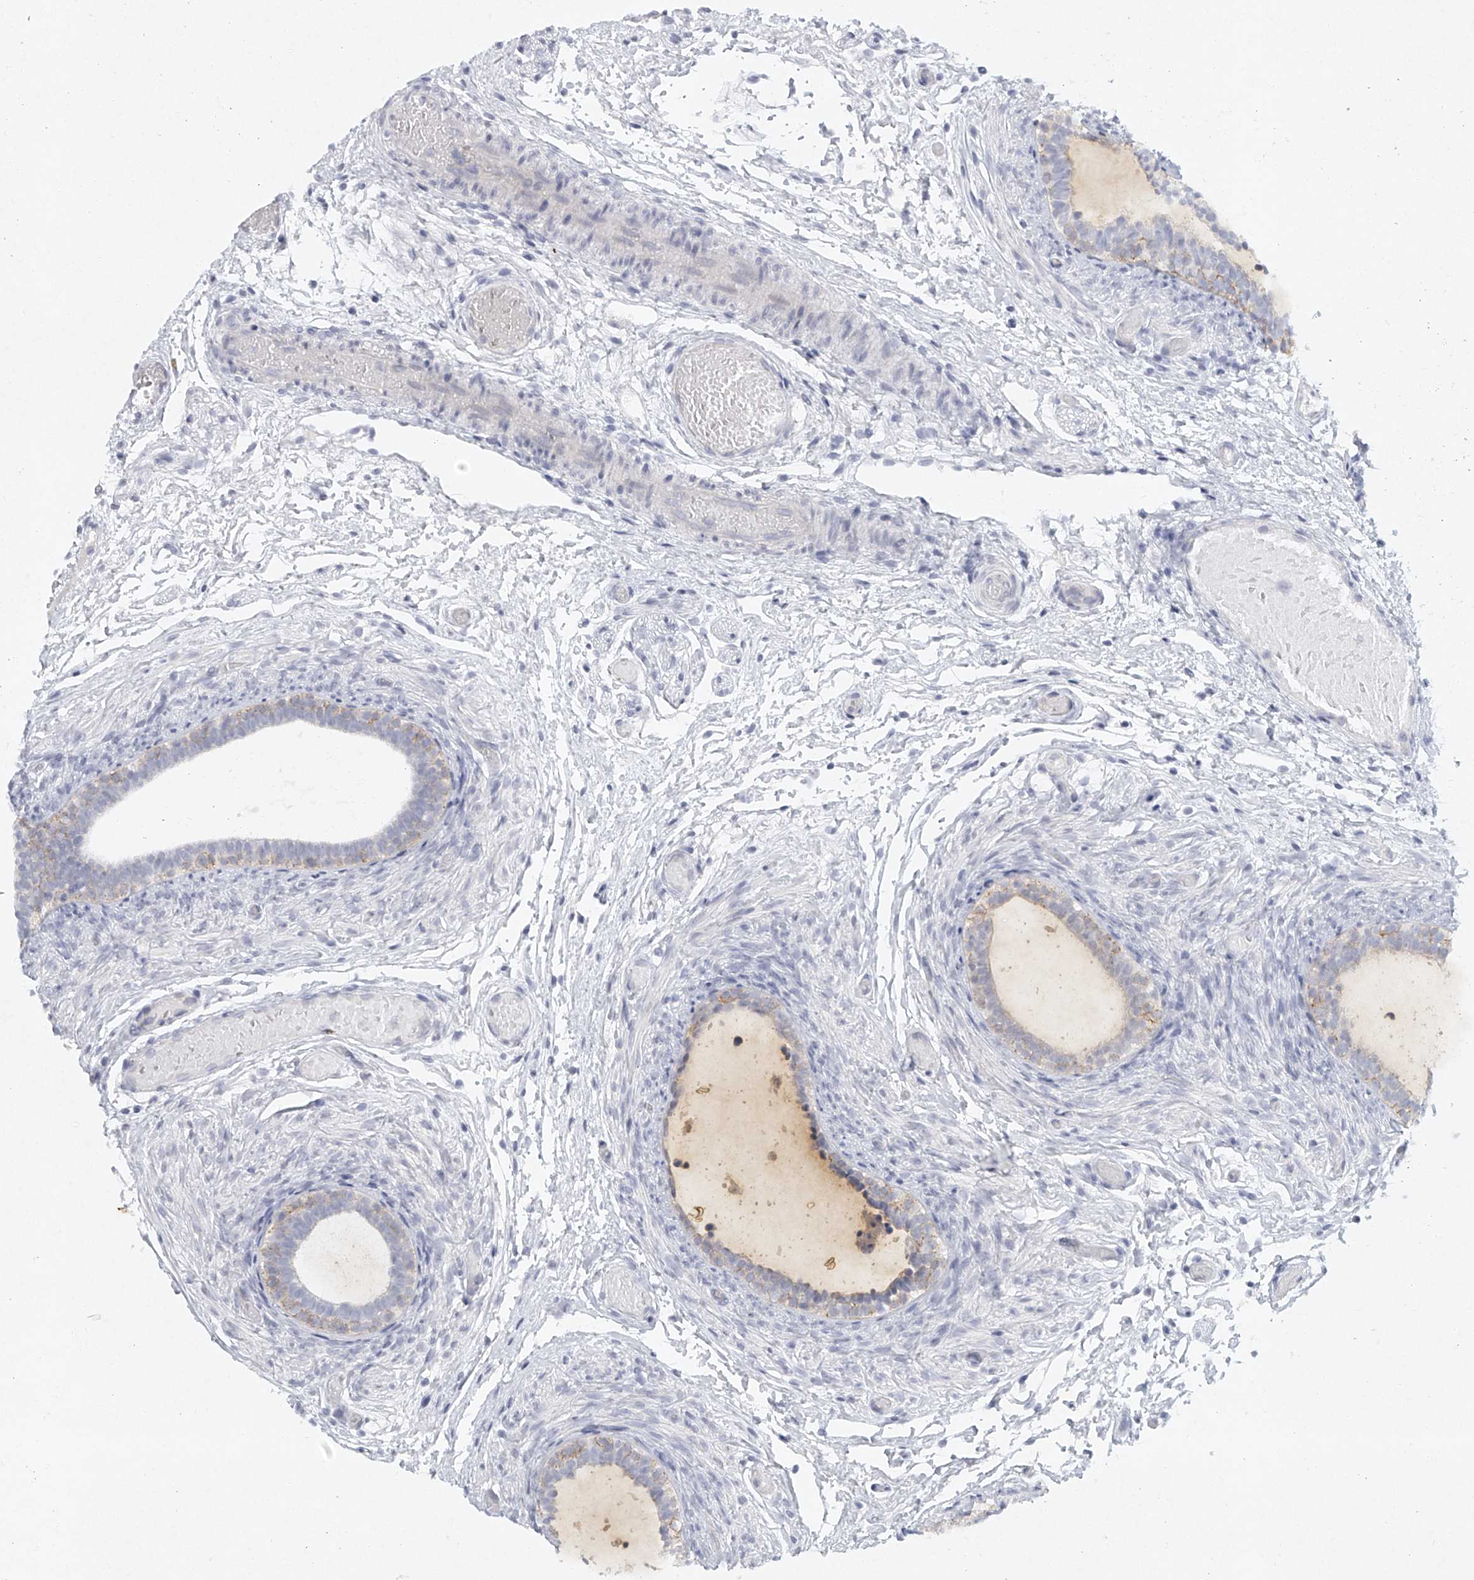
{"staining": {"intensity": "weak", "quantity": "<25%", "location": "cytoplasmic/membranous"}, "tissue": "epididymis", "cell_type": "Glandular cells", "image_type": "normal", "snomed": [{"axis": "morphology", "description": "Normal tissue, NOS"}, {"axis": "topography", "description": "Epididymis"}], "caption": "Epididymis was stained to show a protein in brown. There is no significant expression in glandular cells. Brightfield microscopy of immunohistochemistry (IHC) stained with DAB (brown) and hematoxylin (blue), captured at high magnification.", "gene": "FAT2", "patient": {"sex": "male", "age": 5}}